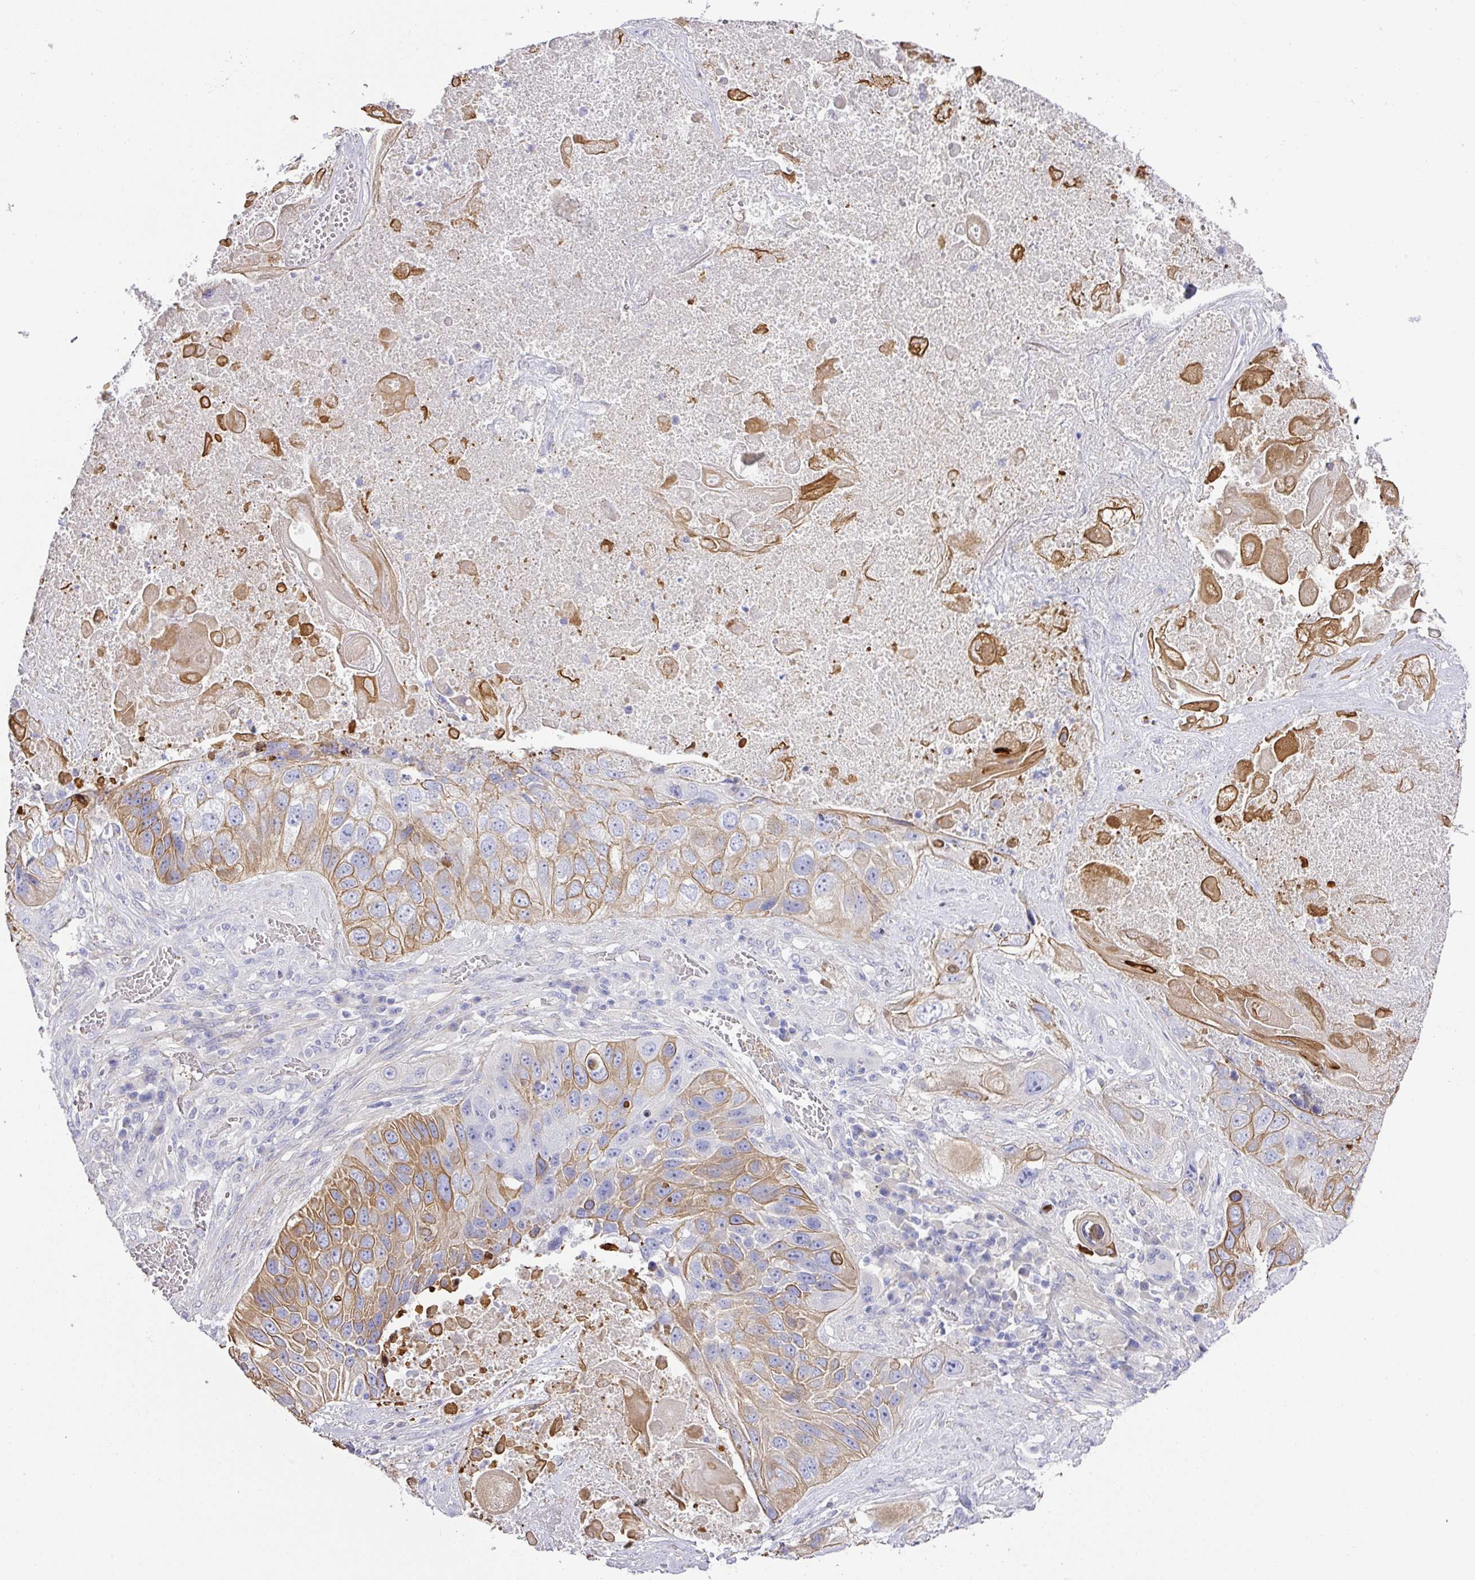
{"staining": {"intensity": "moderate", "quantity": "25%-75%", "location": "cytoplasmic/membranous"}, "tissue": "lung cancer", "cell_type": "Tumor cells", "image_type": "cancer", "snomed": [{"axis": "morphology", "description": "Squamous cell carcinoma, NOS"}, {"axis": "topography", "description": "Lung"}], "caption": "This is an image of immunohistochemistry staining of squamous cell carcinoma (lung), which shows moderate staining in the cytoplasmic/membranous of tumor cells.", "gene": "TARM1", "patient": {"sex": "male", "age": 61}}